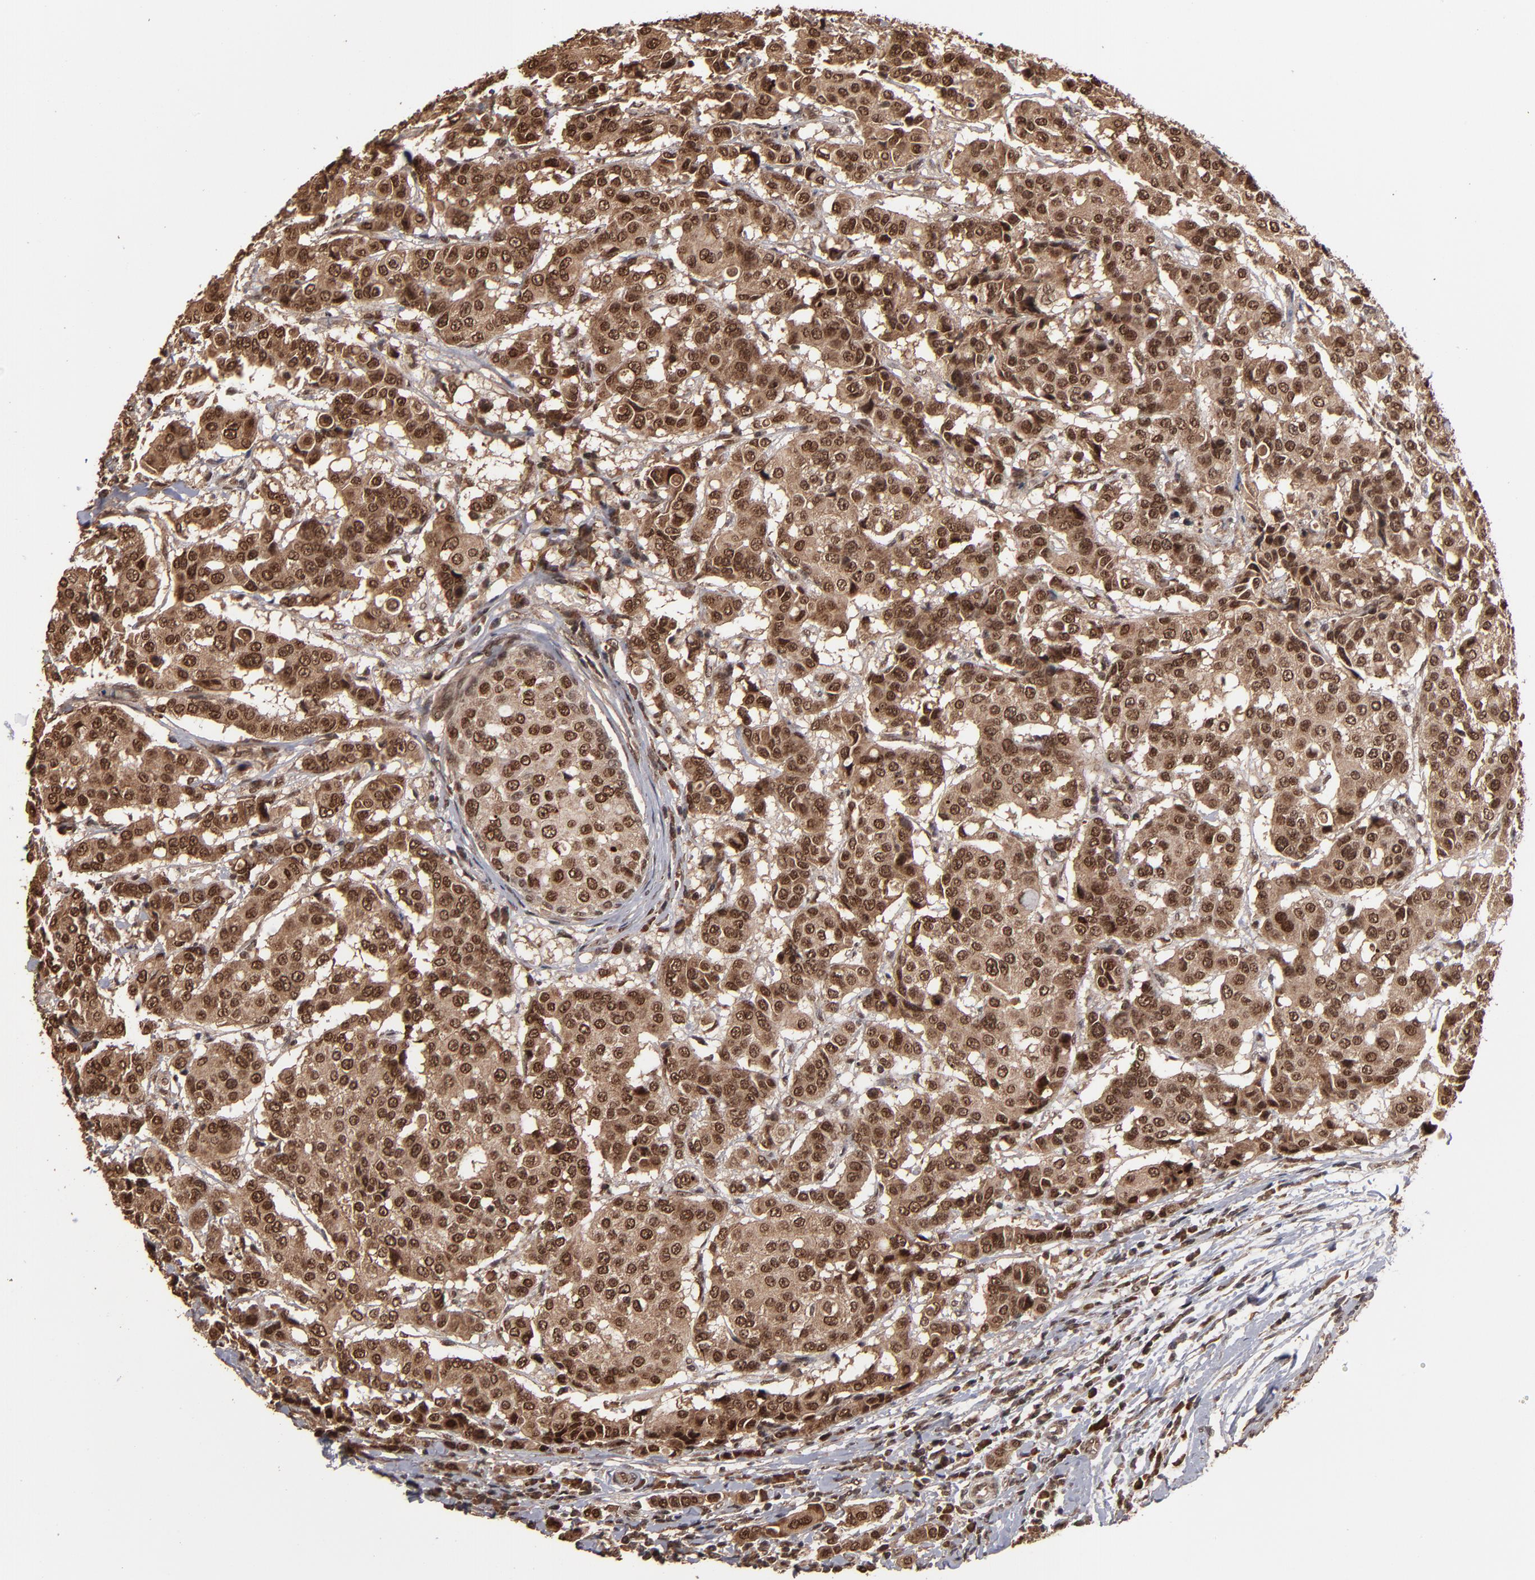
{"staining": {"intensity": "strong", "quantity": ">75%", "location": "nuclear"}, "tissue": "breast cancer", "cell_type": "Tumor cells", "image_type": "cancer", "snomed": [{"axis": "morphology", "description": "Duct carcinoma"}, {"axis": "topography", "description": "Breast"}], "caption": "Immunohistochemical staining of intraductal carcinoma (breast) demonstrates strong nuclear protein staining in about >75% of tumor cells.", "gene": "NXF2B", "patient": {"sex": "female", "age": 27}}